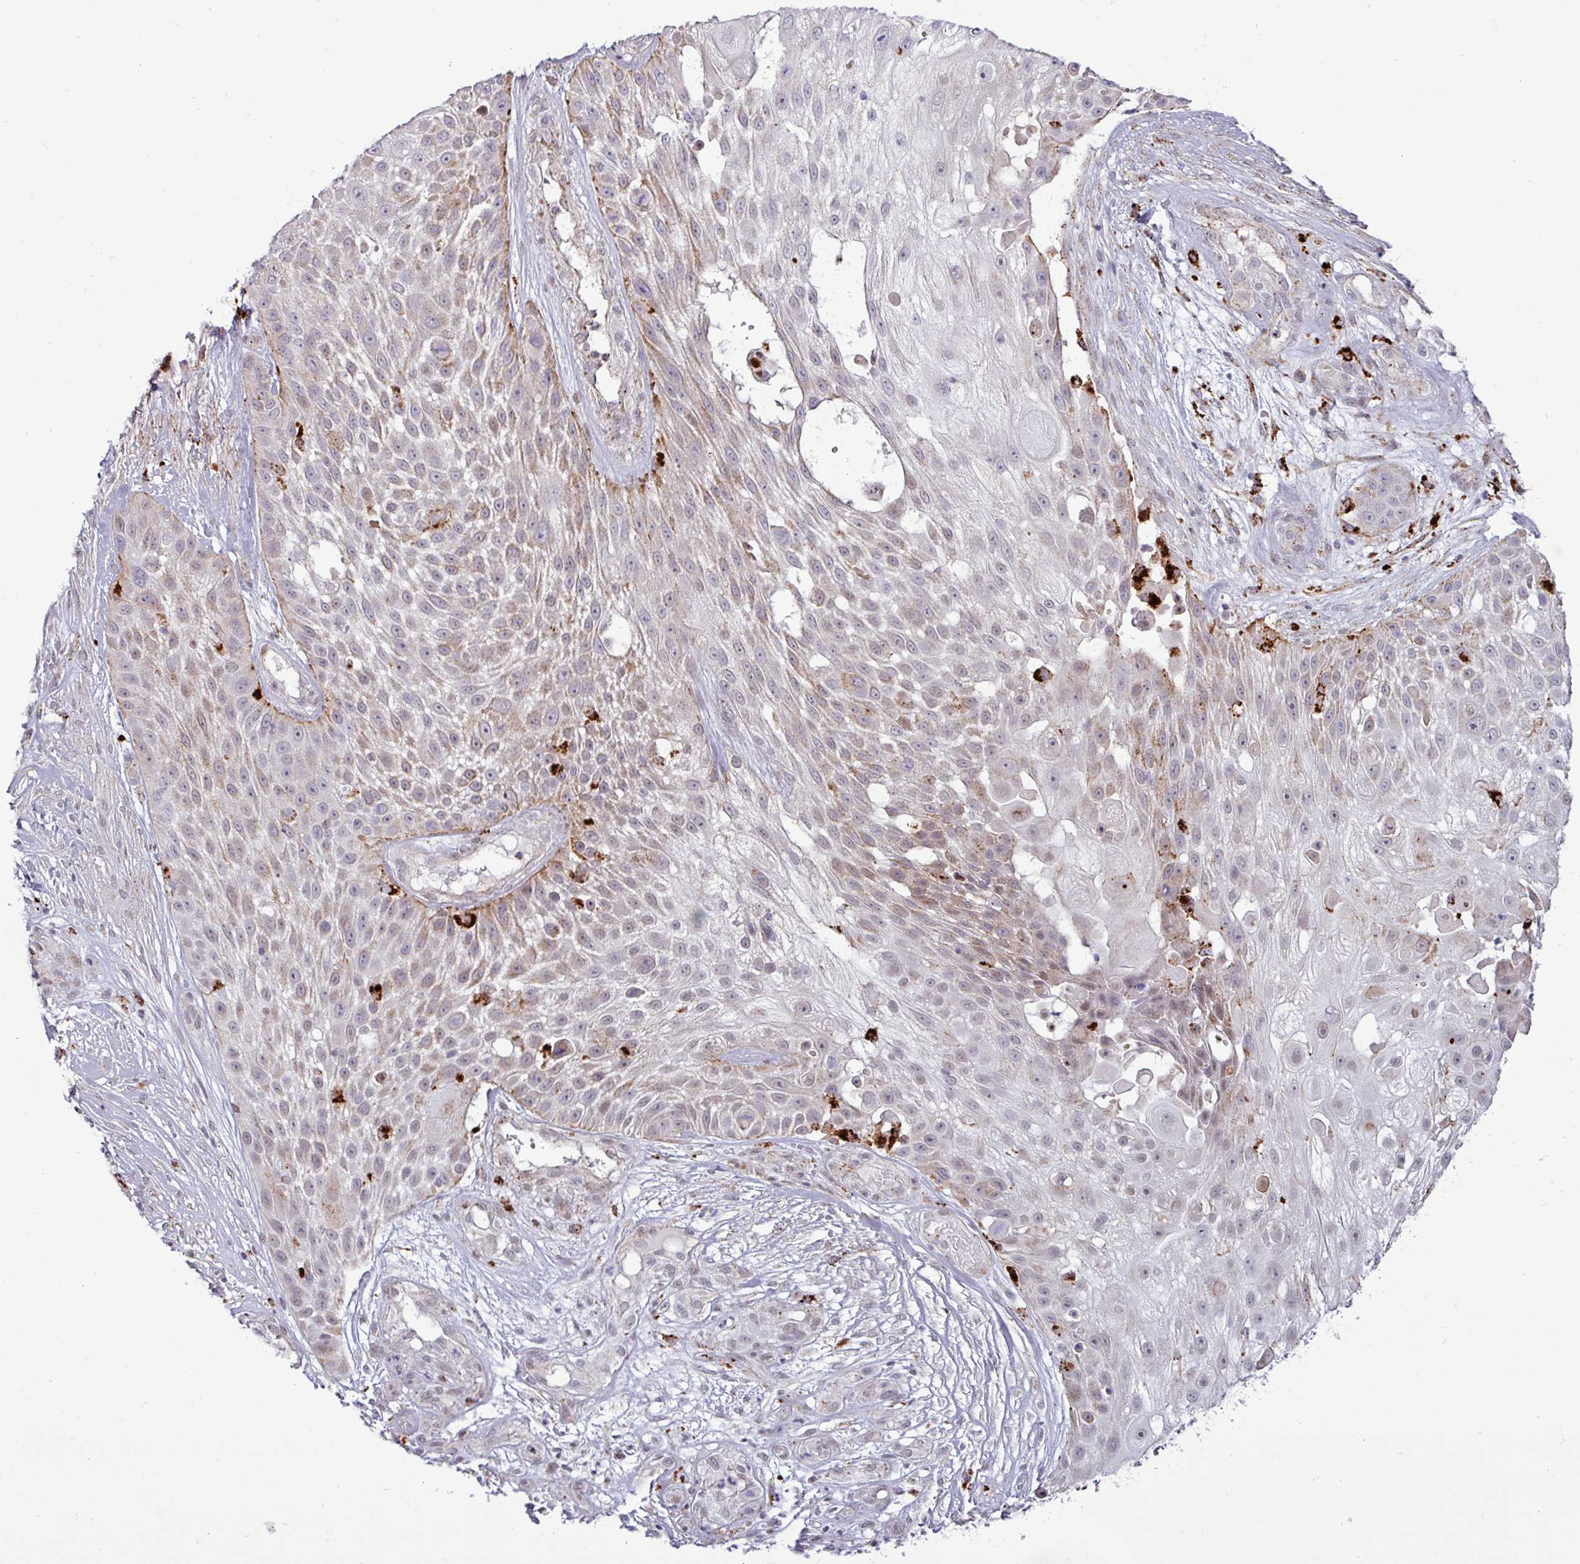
{"staining": {"intensity": "weak", "quantity": "25%-75%", "location": "cytoplasmic/membranous"}, "tissue": "skin cancer", "cell_type": "Tumor cells", "image_type": "cancer", "snomed": [{"axis": "morphology", "description": "Squamous cell carcinoma, NOS"}, {"axis": "topography", "description": "Skin"}], "caption": "High-power microscopy captured an IHC image of skin squamous cell carcinoma, revealing weak cytoplasmic/membranous staining in approximately 25%-75% of tumor cells.", "gene": "AMIGO2", "patient": {"sex": "female", "age": 86}}